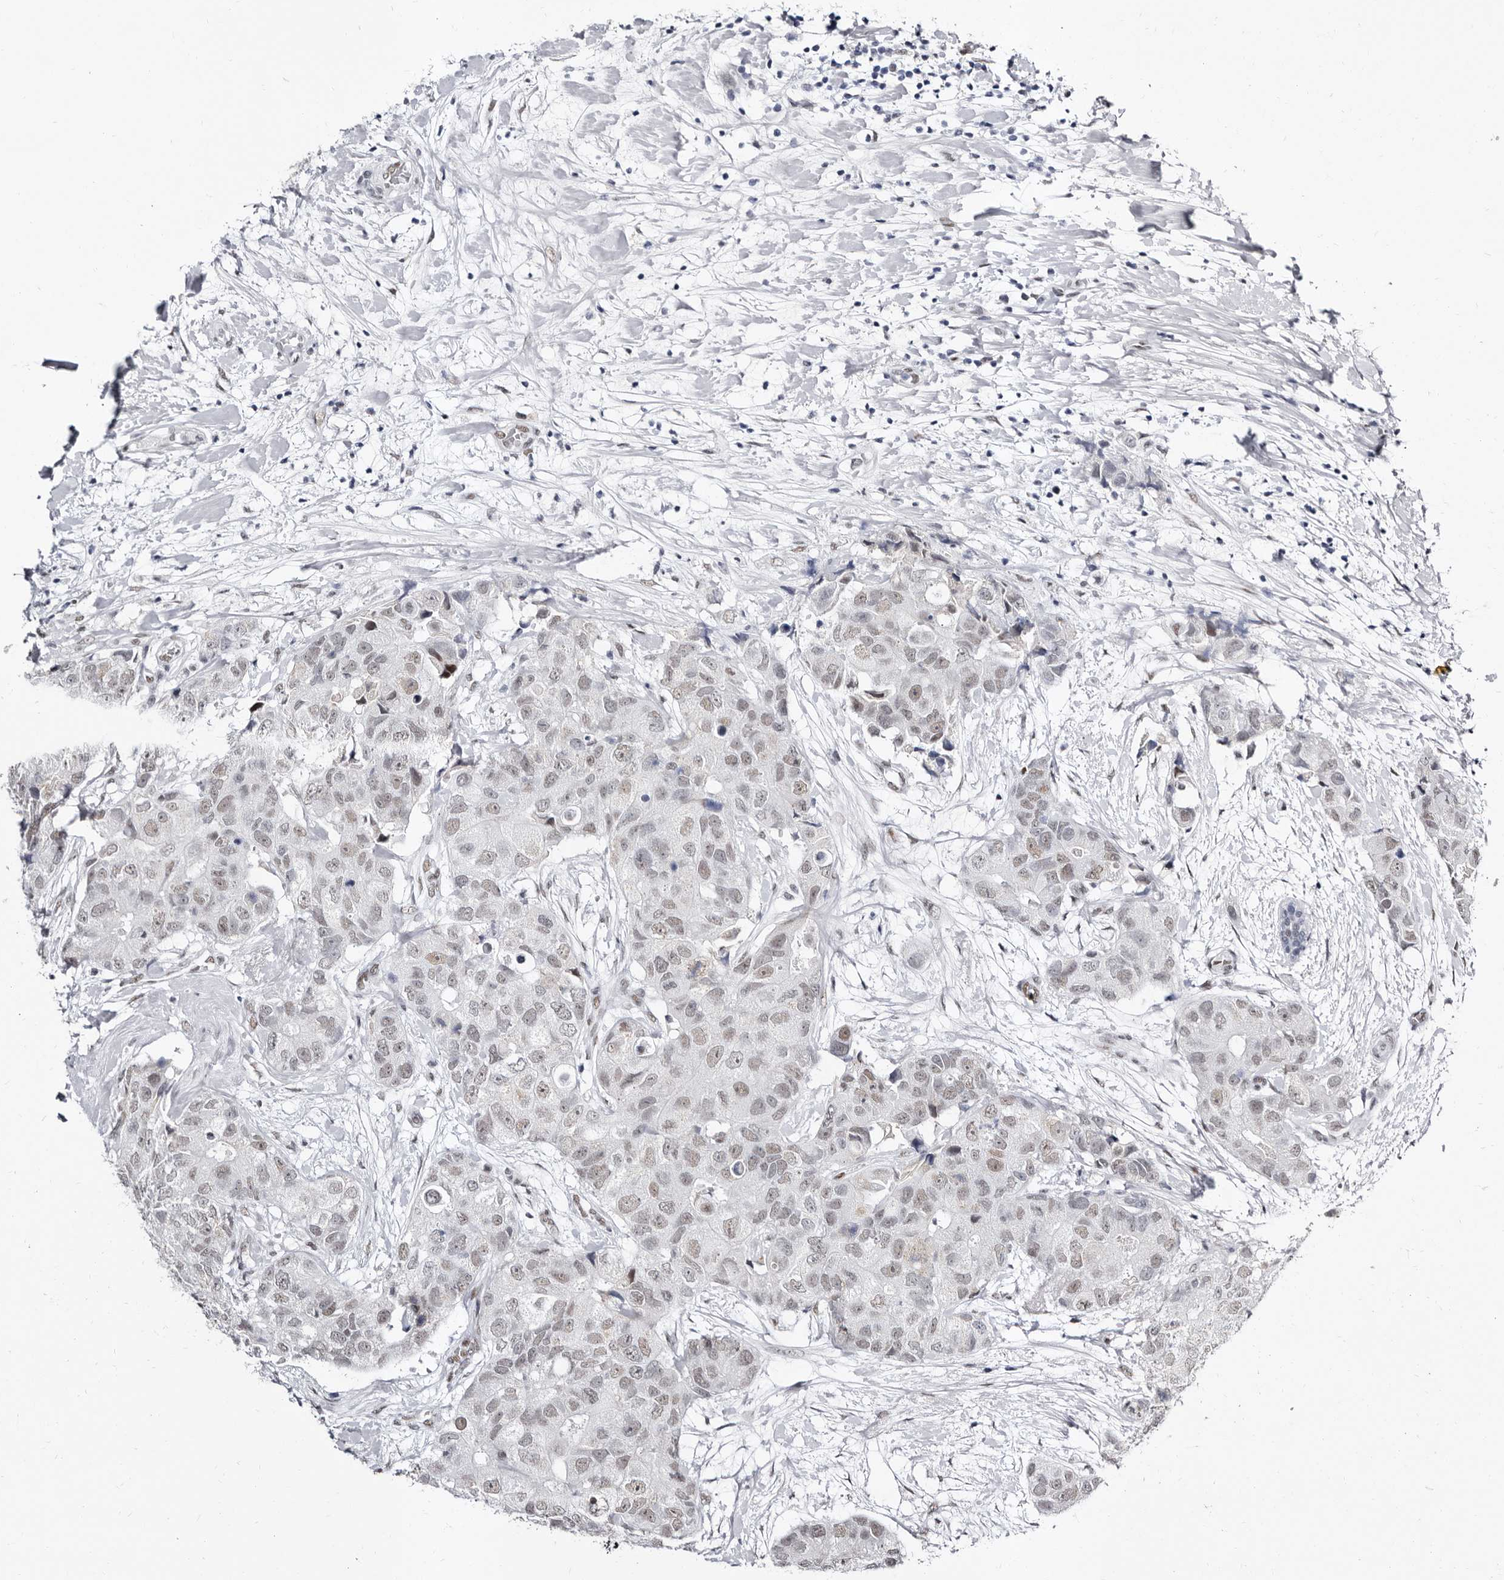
{"staining": {"intensity": "weak", "quantity": "25%-75%", "location": "nuclear"}, "tissue": "breast cancer", "cell_type": "Tumor cells", "image_type": "cancer", "snomed": [{"axis": "morphology", "description": "Duct carcinoma"}, {"axis": "topography", "description": "Breast"}], "caption": "A histopathology image of human invasive ductal carcinoma (breast) stained for a protein demonstrates weak nuclear brown staining in tumor cells.", "gene": "ZNF326", "patient": {"sex": "female", "age": 62}}